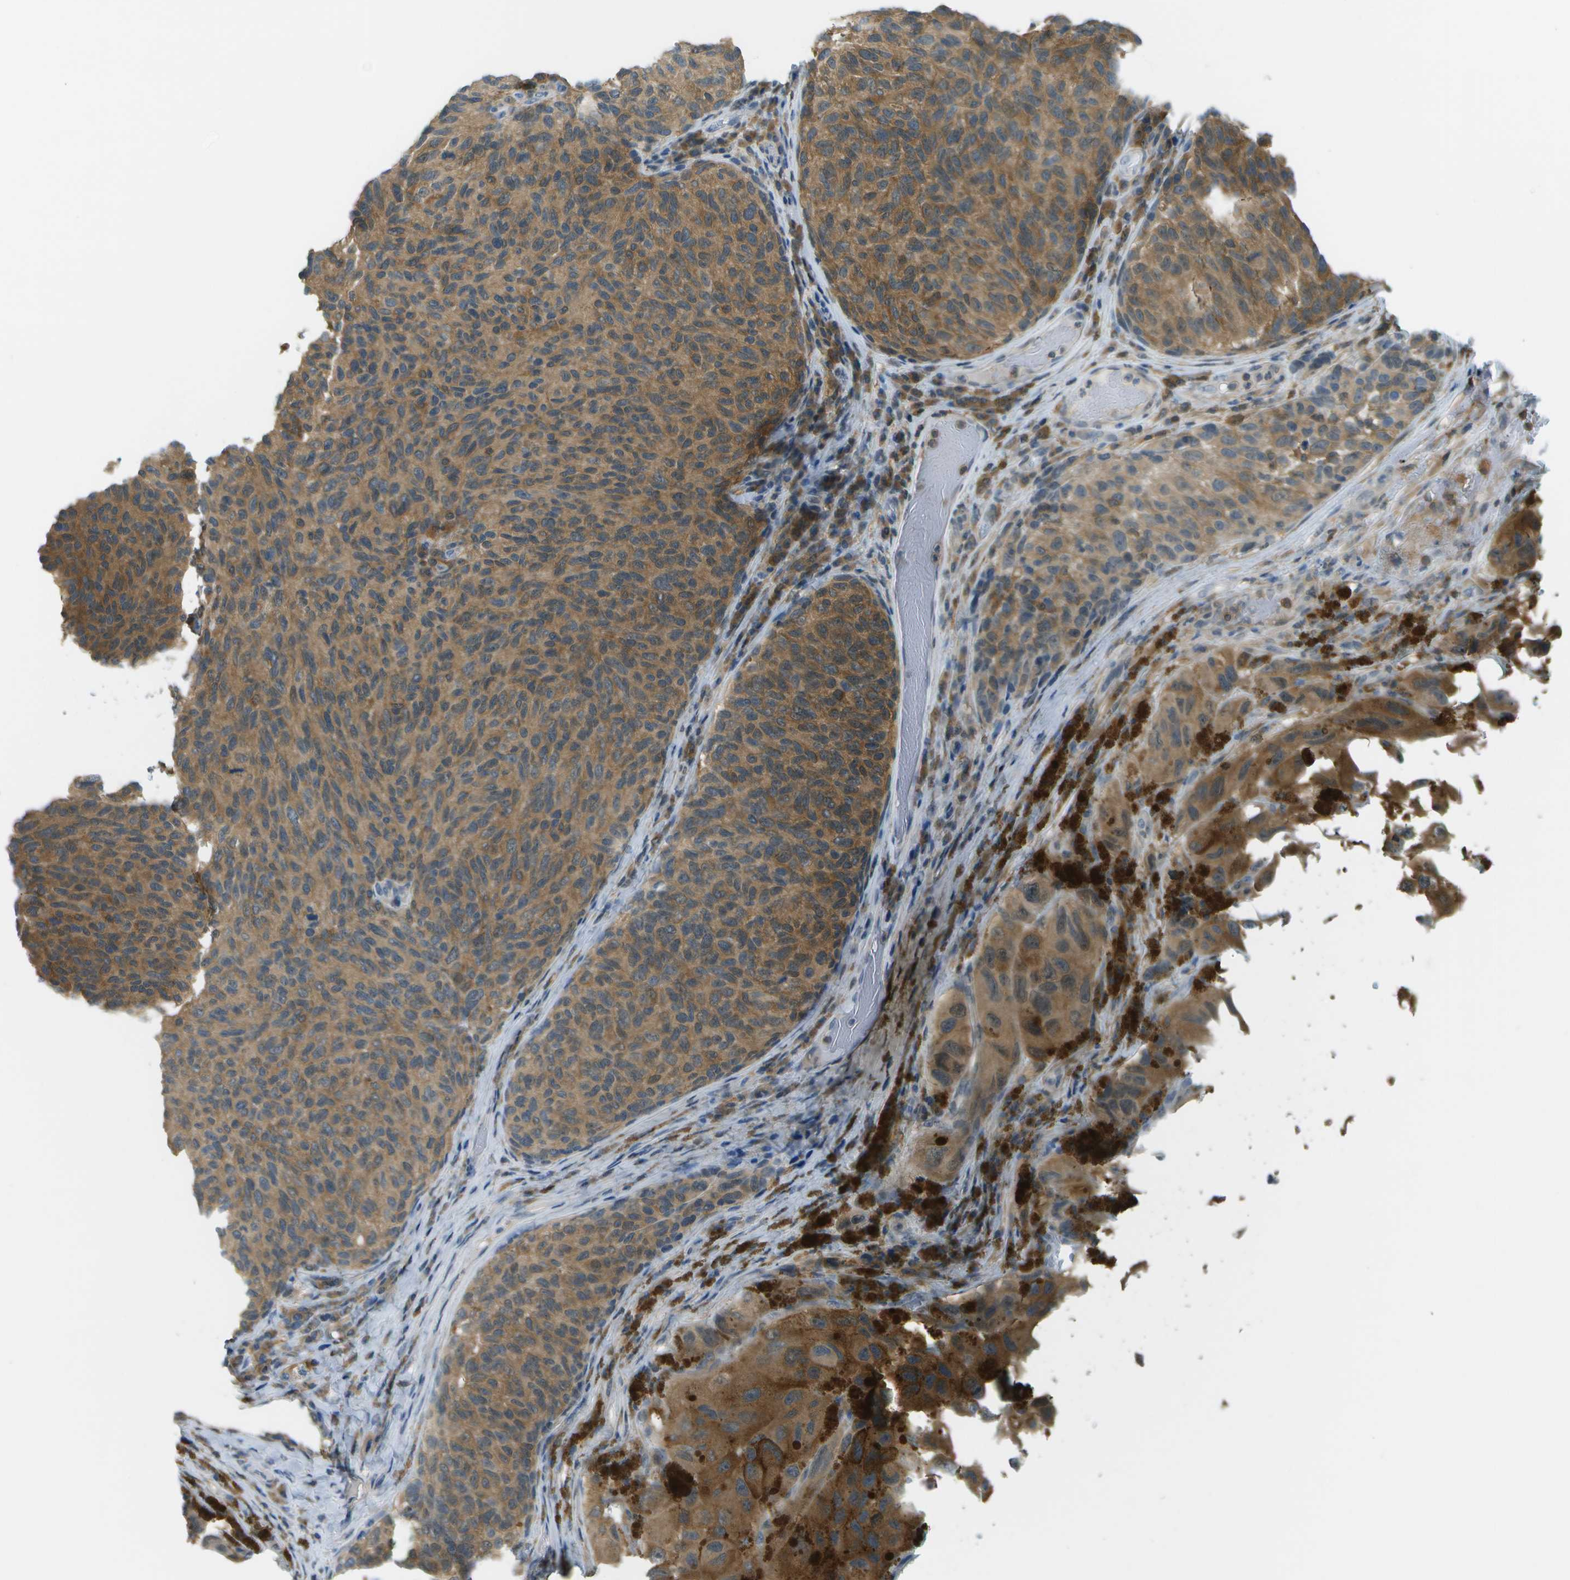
{"staining": {"intensity": "moderate", "quantity": ">75%", "location": "cytoplasmic/membranous"}, "tissue": "melanoma", "cell_type": "Tumor cells", "image_type": "cancer", "snomed": [{"axis": "morphology", "description": "Malignant melanoma, NOS"}, {"axis": "topography", "description": "Skin"}], "caption": "Brown immunohistochemical staining in malignant melanoma exhibits moderate cytoplasmic/membranous expression in approximately >75% of tumor cells.", "gene": "CDH23", "patient": {"sex": "female", "age": 73}}